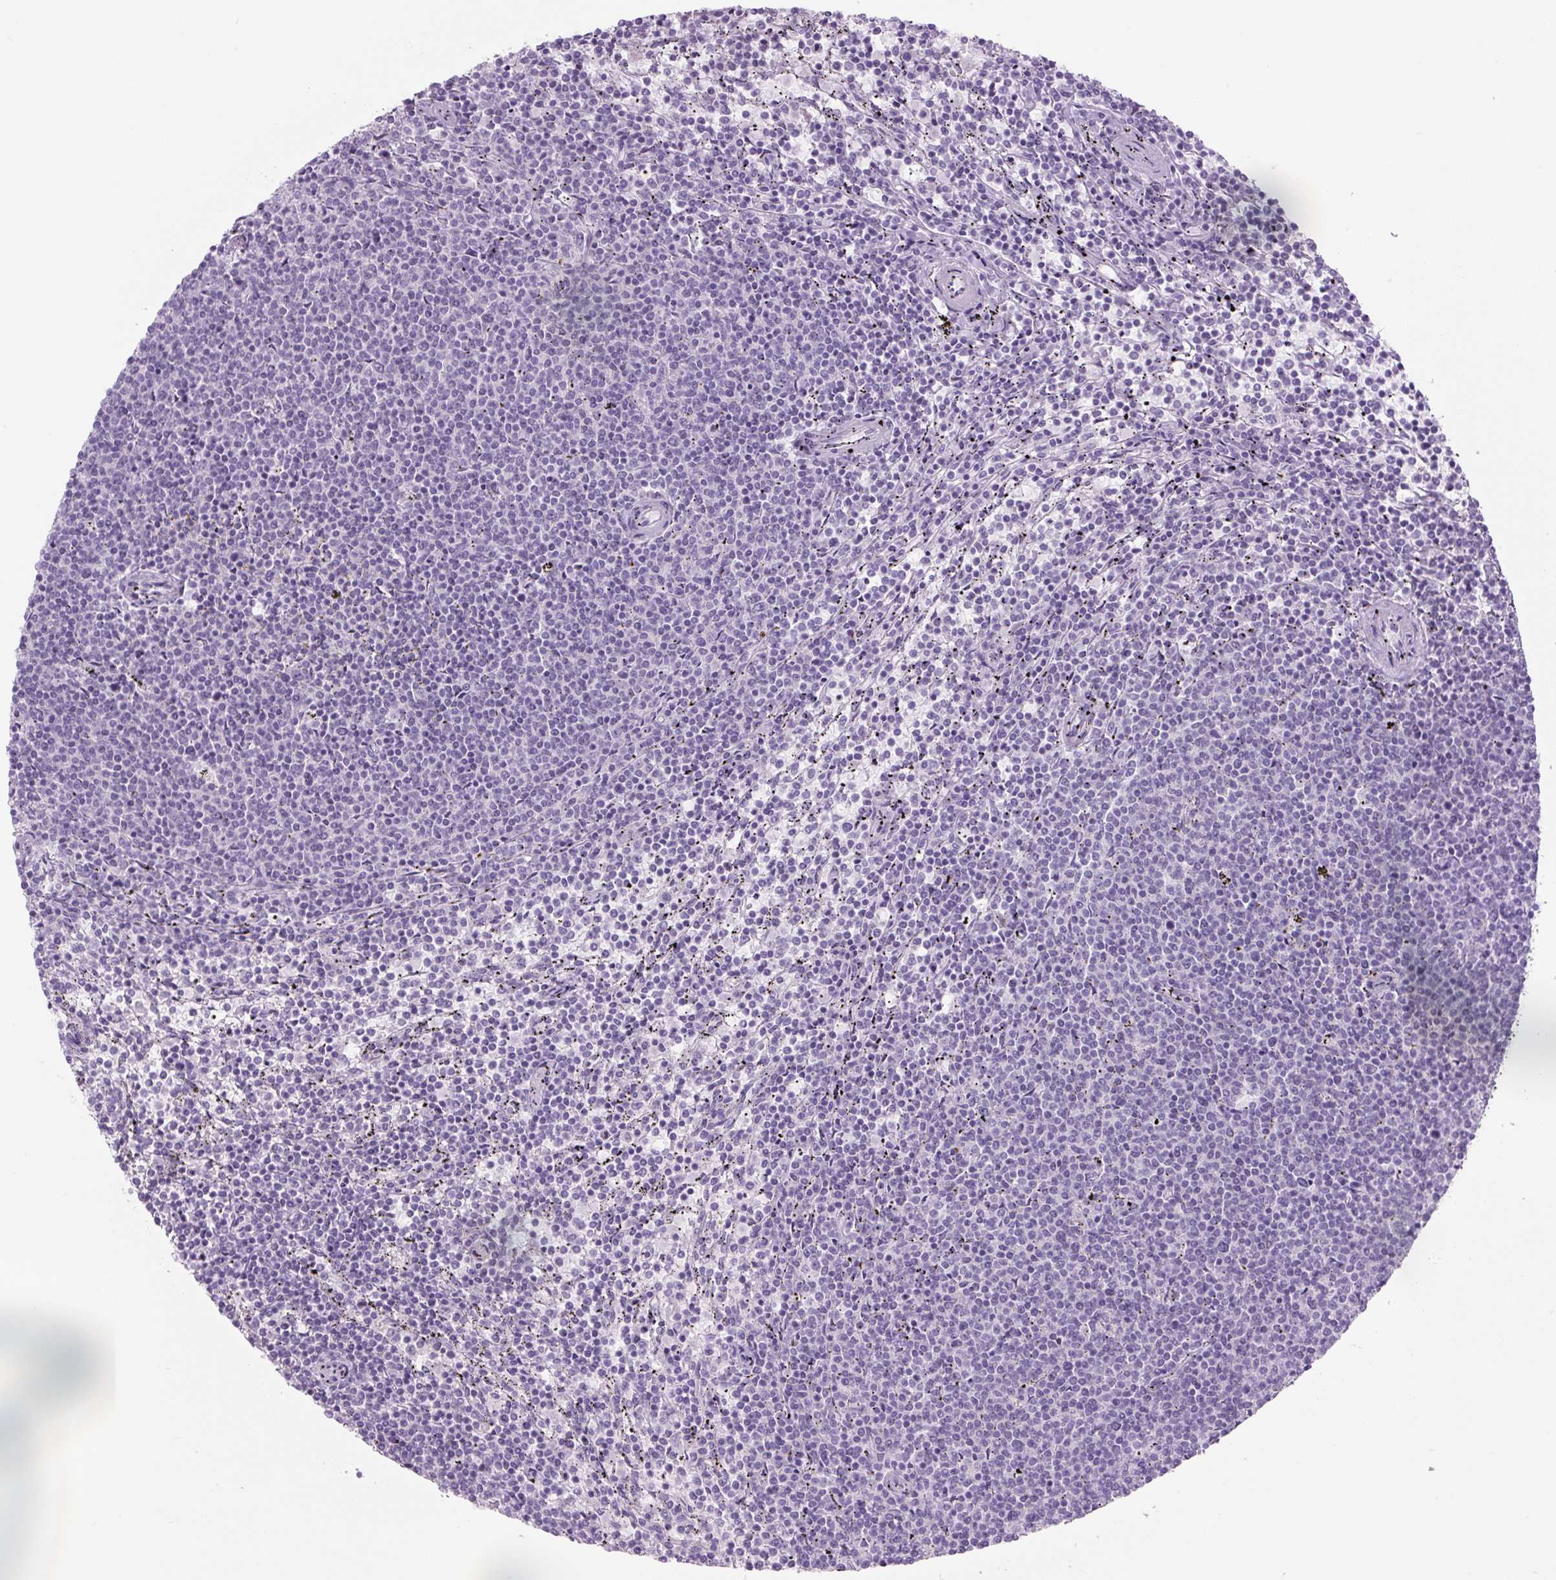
{"staining": {"intensity": "negative", "quantity": "none", "location": "none"}, "tissue": "lymphoma", "cell_type": "Tumor cells", "image_type": "cancer", "snomed": [{"axis": "morphology", "description": "Malignant lymphoma, non-Hodgkin's type, Low grade"}, {"axis": "topography", "description": "Spleen"}], "caption": "This is an IHC image of human lymphoma. There is no staining in tumor cells.", "gene": "COL9A2", "patient": {"sex": "female", "age": 50}}